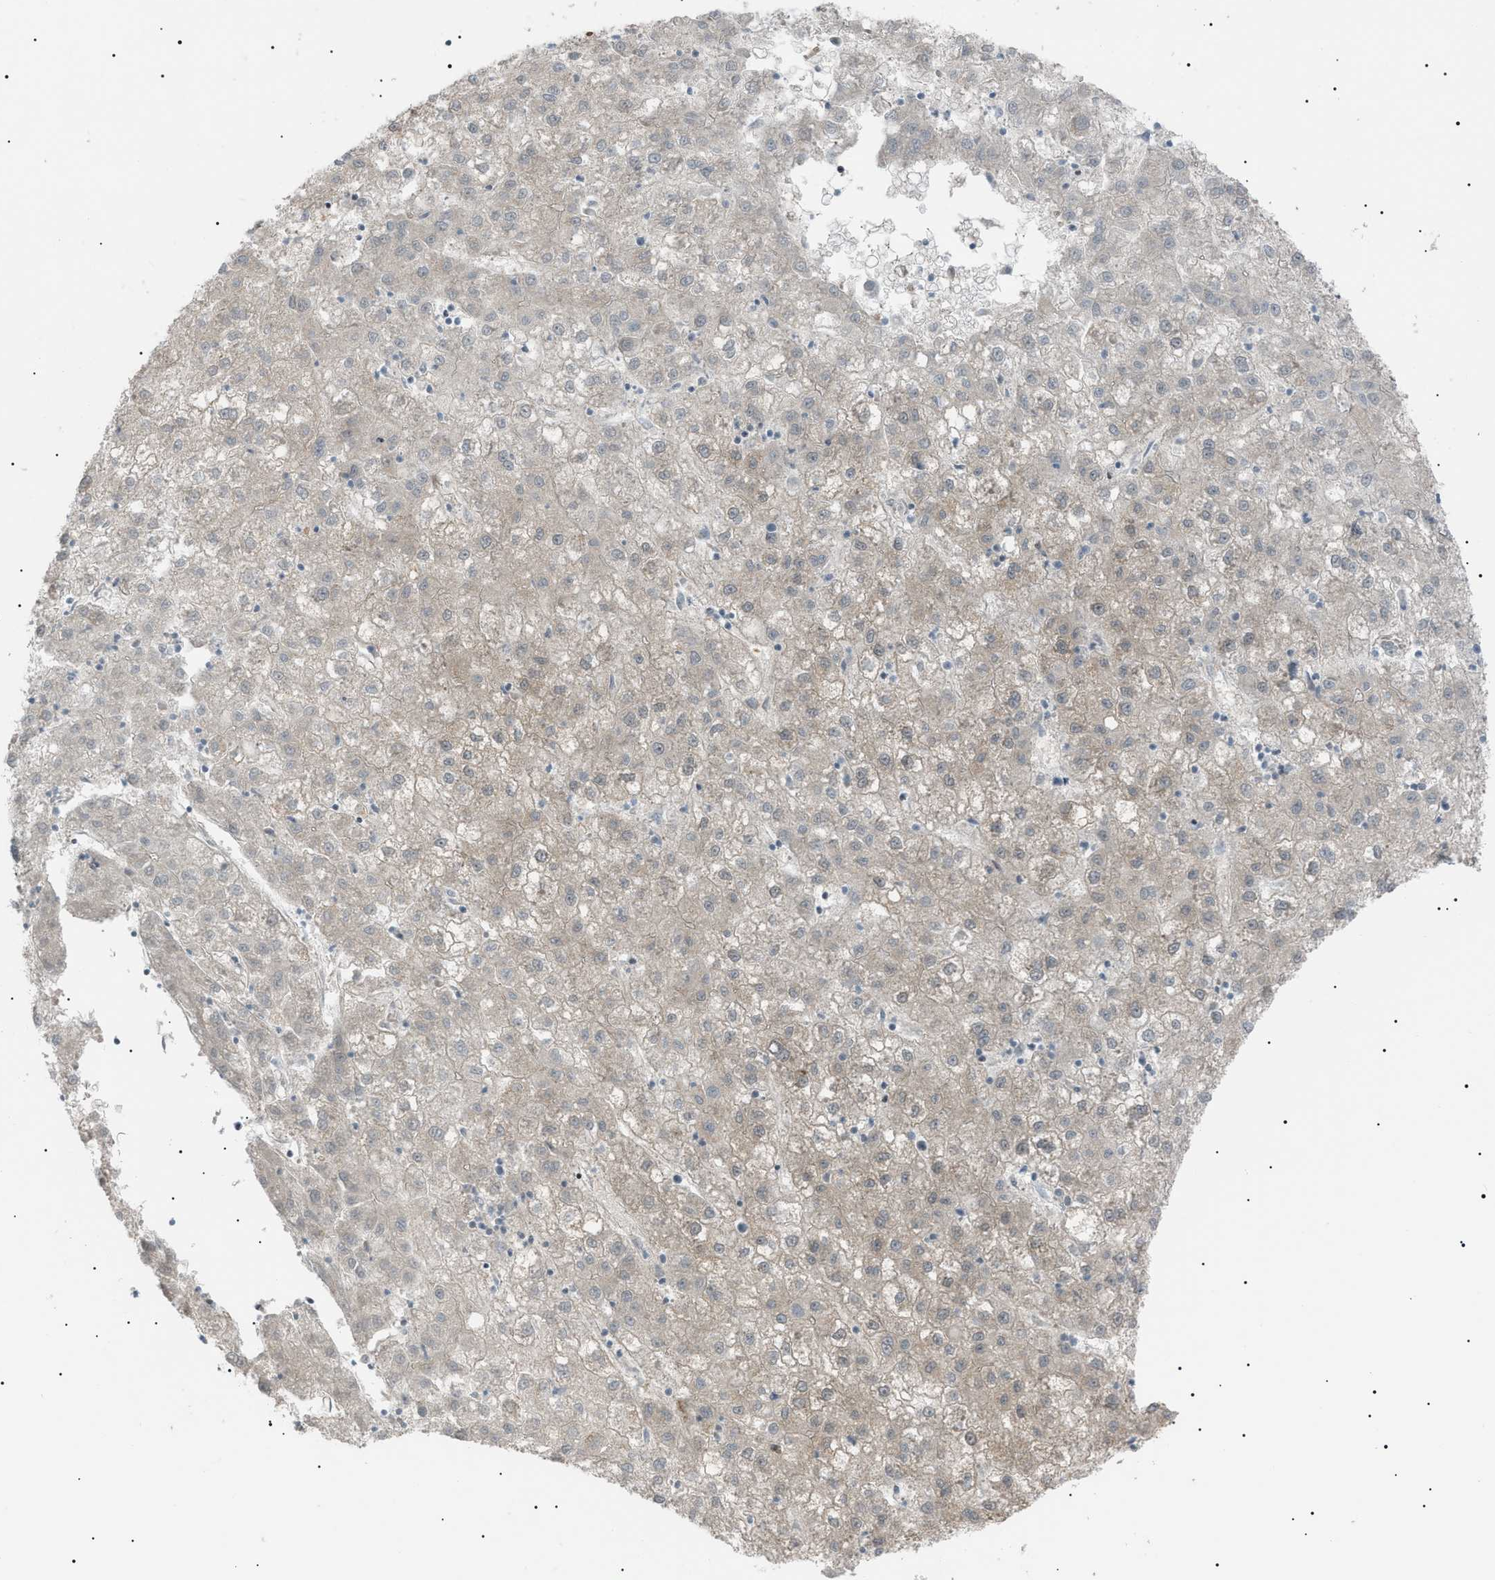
{"staining": {"intensity": "weak", "quantity": "<25%", "location": "cytoplasmic/membranous"}, "tissue": "liver cancer", "cell_type": "Tumor cells", "image_type": "cancer", "snomed": [{"axis": "morphology", "description": "Carcinoma, Hepatocellular, NOS"}, {"axis": "topography", "description": "Liver"}], "caption": "A high-resolution histopathology image shows immunohistochemistry staining of liver hepatocellular carcinoma, which reveals no significant positivity in tumor cells. Nuclei are stained in blue.", "gene": "LPIN2", "patient": {"sex": "male", "age": 72}}